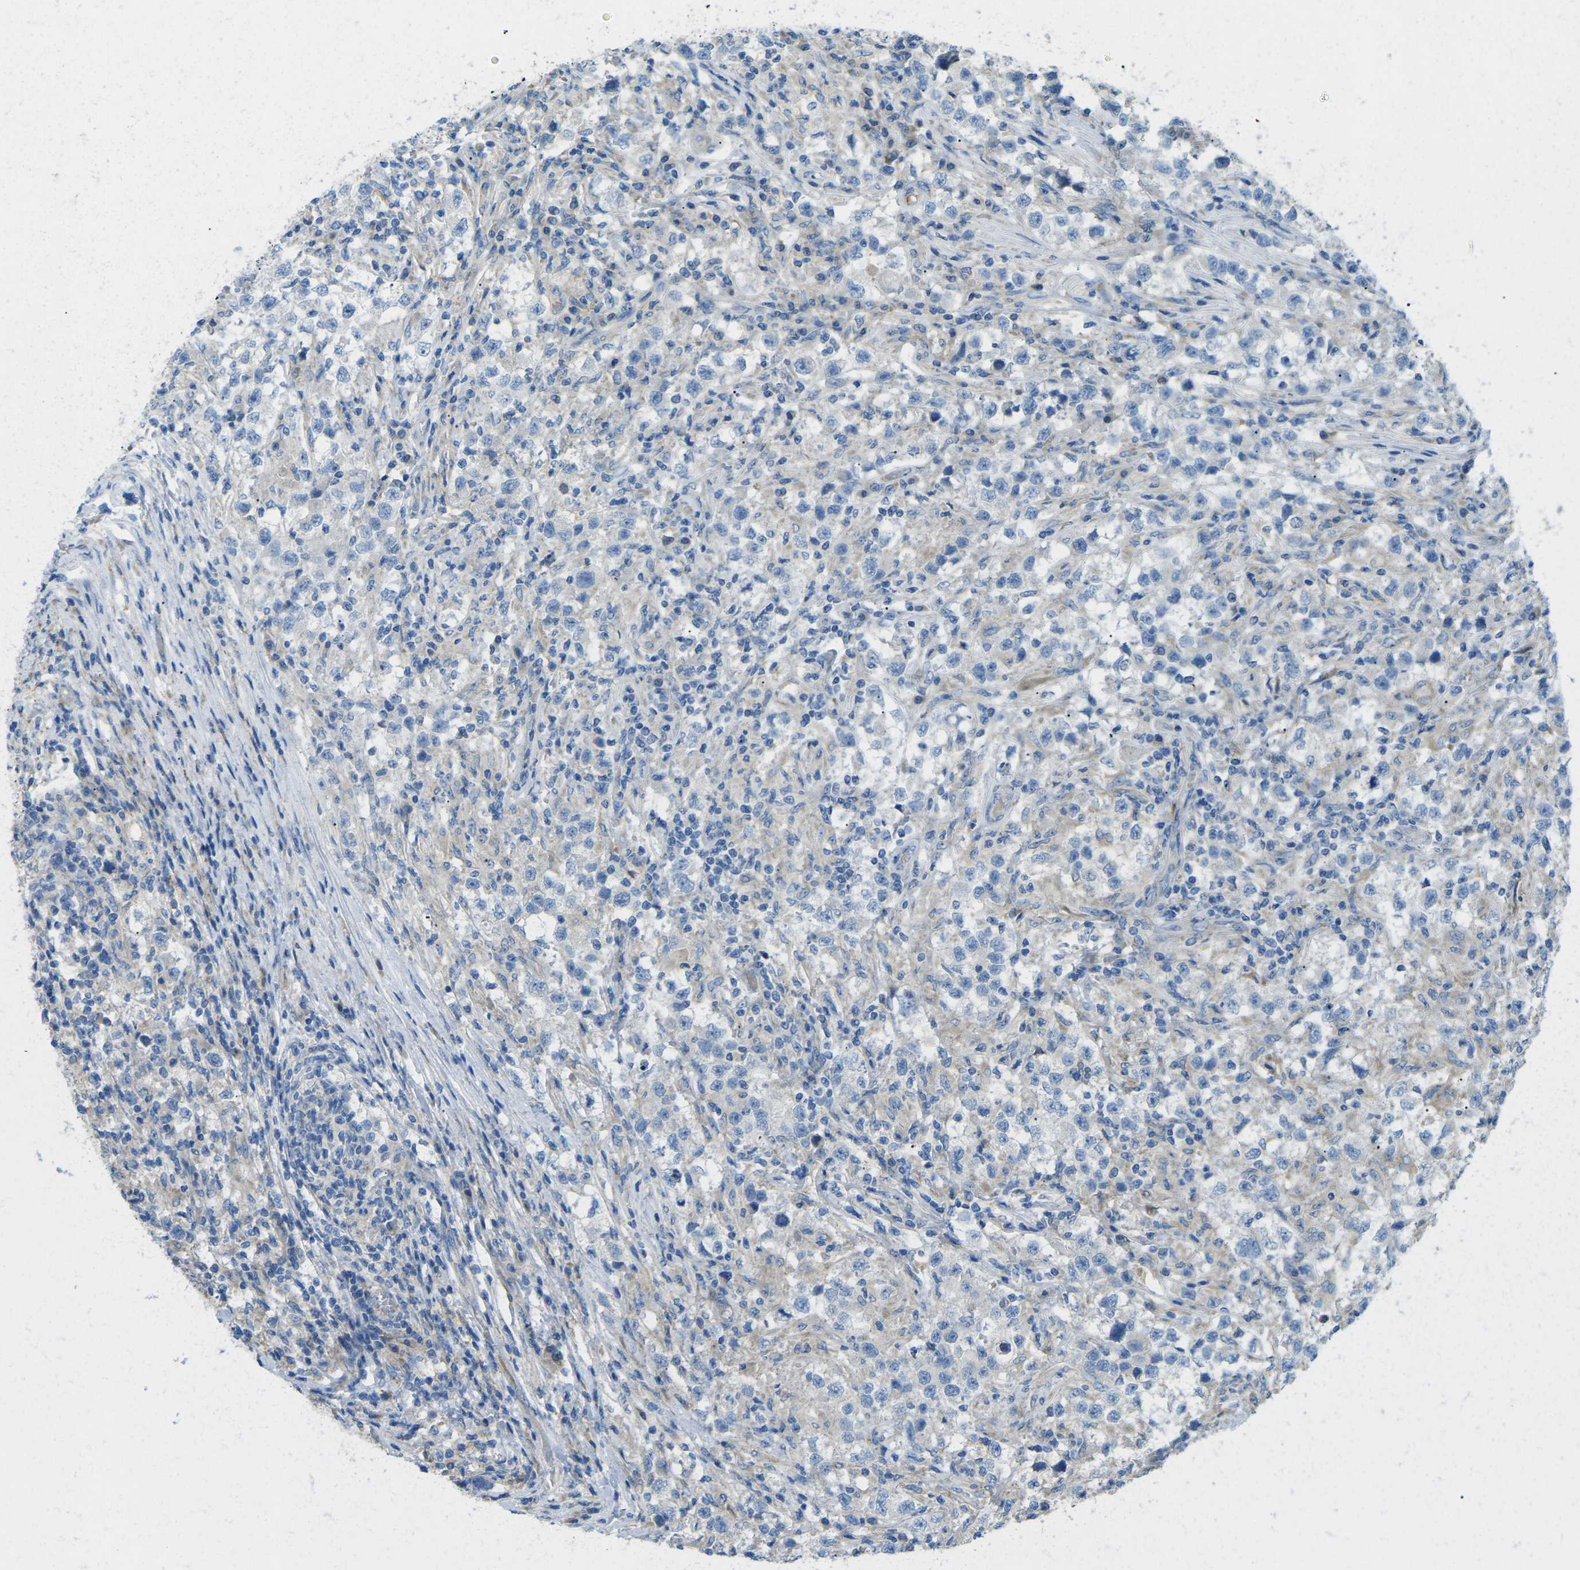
{"staining": {"intensity": "negative", "quantity": "none", "location": "none"}, "tissue": "testis cancer", "cell_type": "Tumor cells", "image_type": "cancer", "snomed": [{"axis": "morphology", "description": "Carcinoma, Embryonal, NOS"}, {"axis": "topography", "description": "Testis"}], "caption": "Tumor cells are negative for brown protein staining in testis cancer (embryonal carcinoma).", "gene": "MYLK4", "patient": {"sex": "male", "age": 21}}